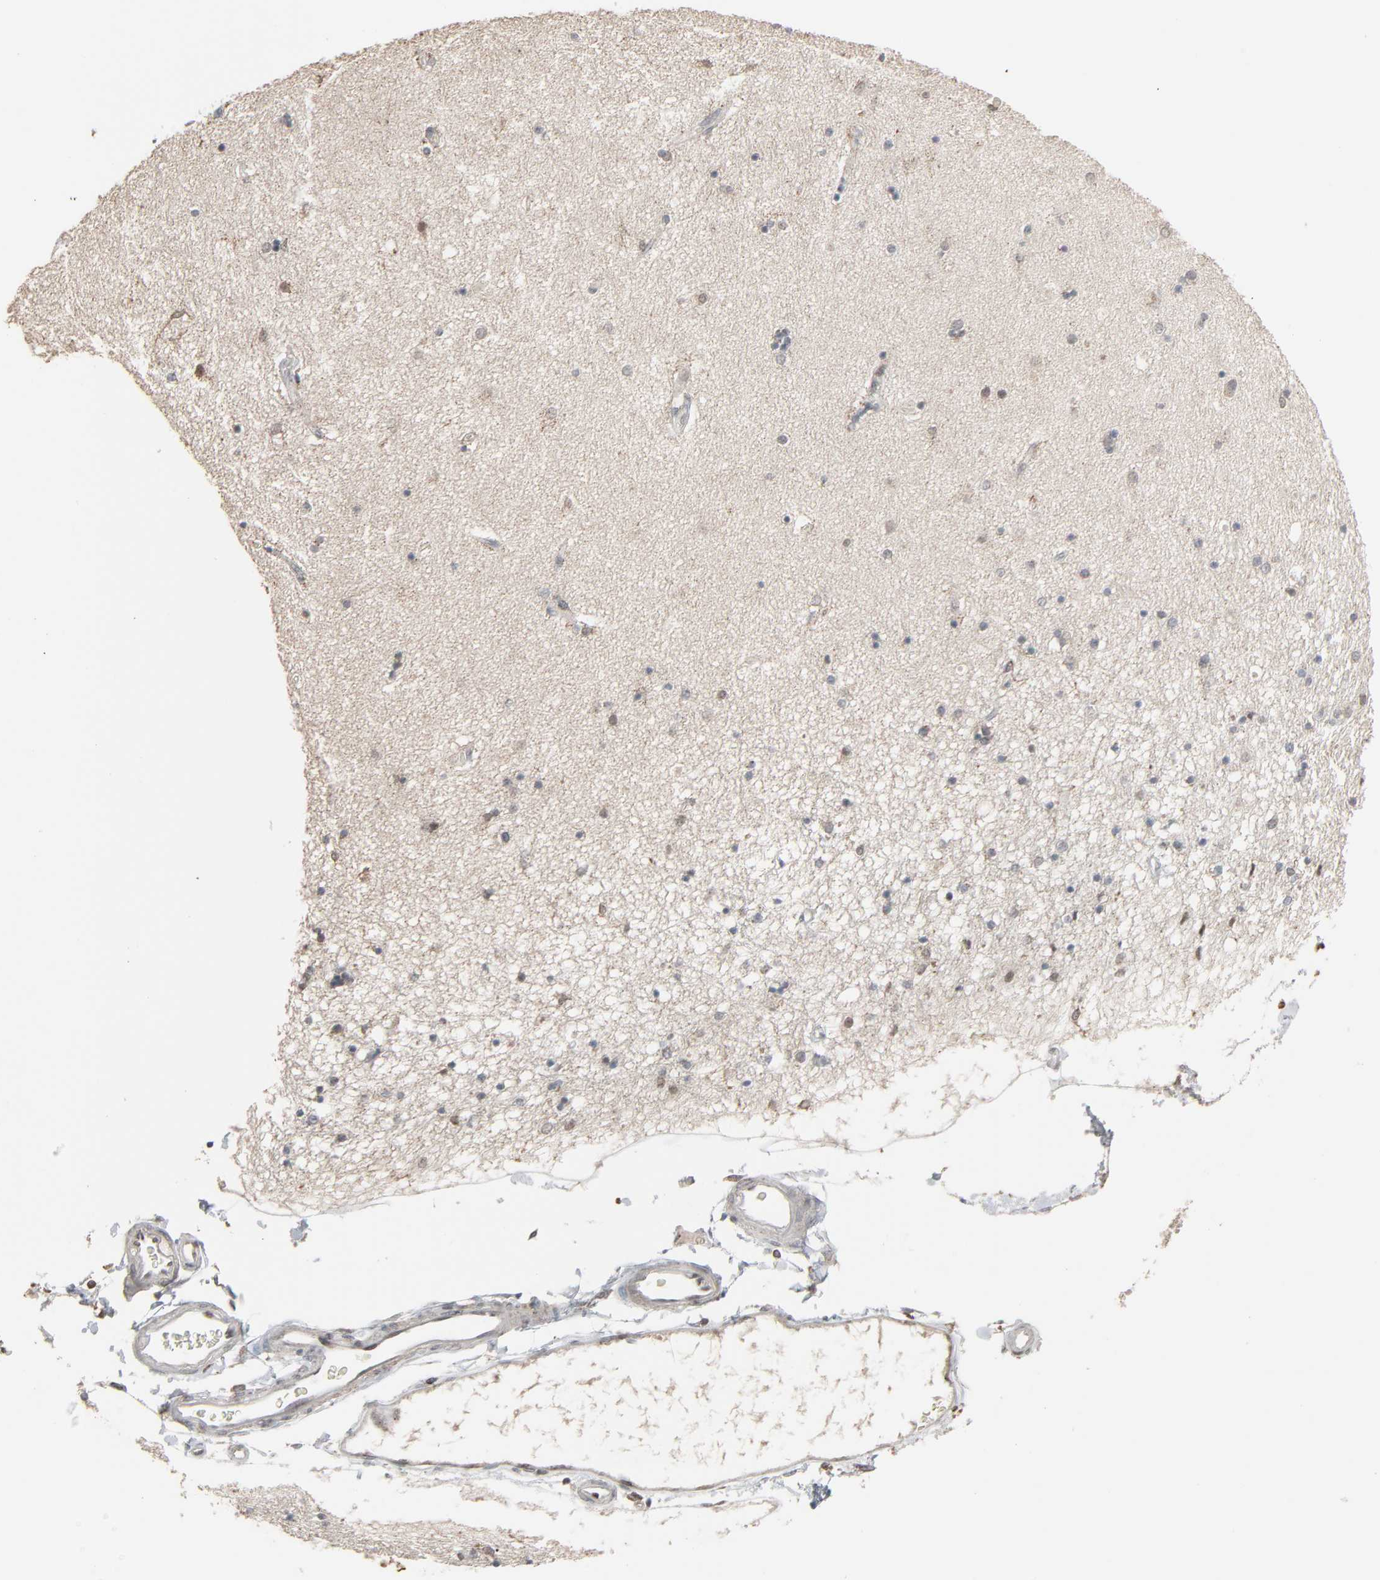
{"staining": {"intensity": "negative", "quantity": "none", "location": "none"}, "tissue": "hippocampus", "cell_type": "Glial cells", "image_type": "normal", "snomed": [{"axis": "morphology", "description": "Normal tissue, NOS"}, {"axis": "topography", "description": "Hippocampus"}], "caption": "Glial cells are negative for protein expression in unremarkable human hippocampus. (DAB immunohistochemistry, high magnification).", "gene": "DOCK8", "patient": {"sex": "female", "age": 54}}